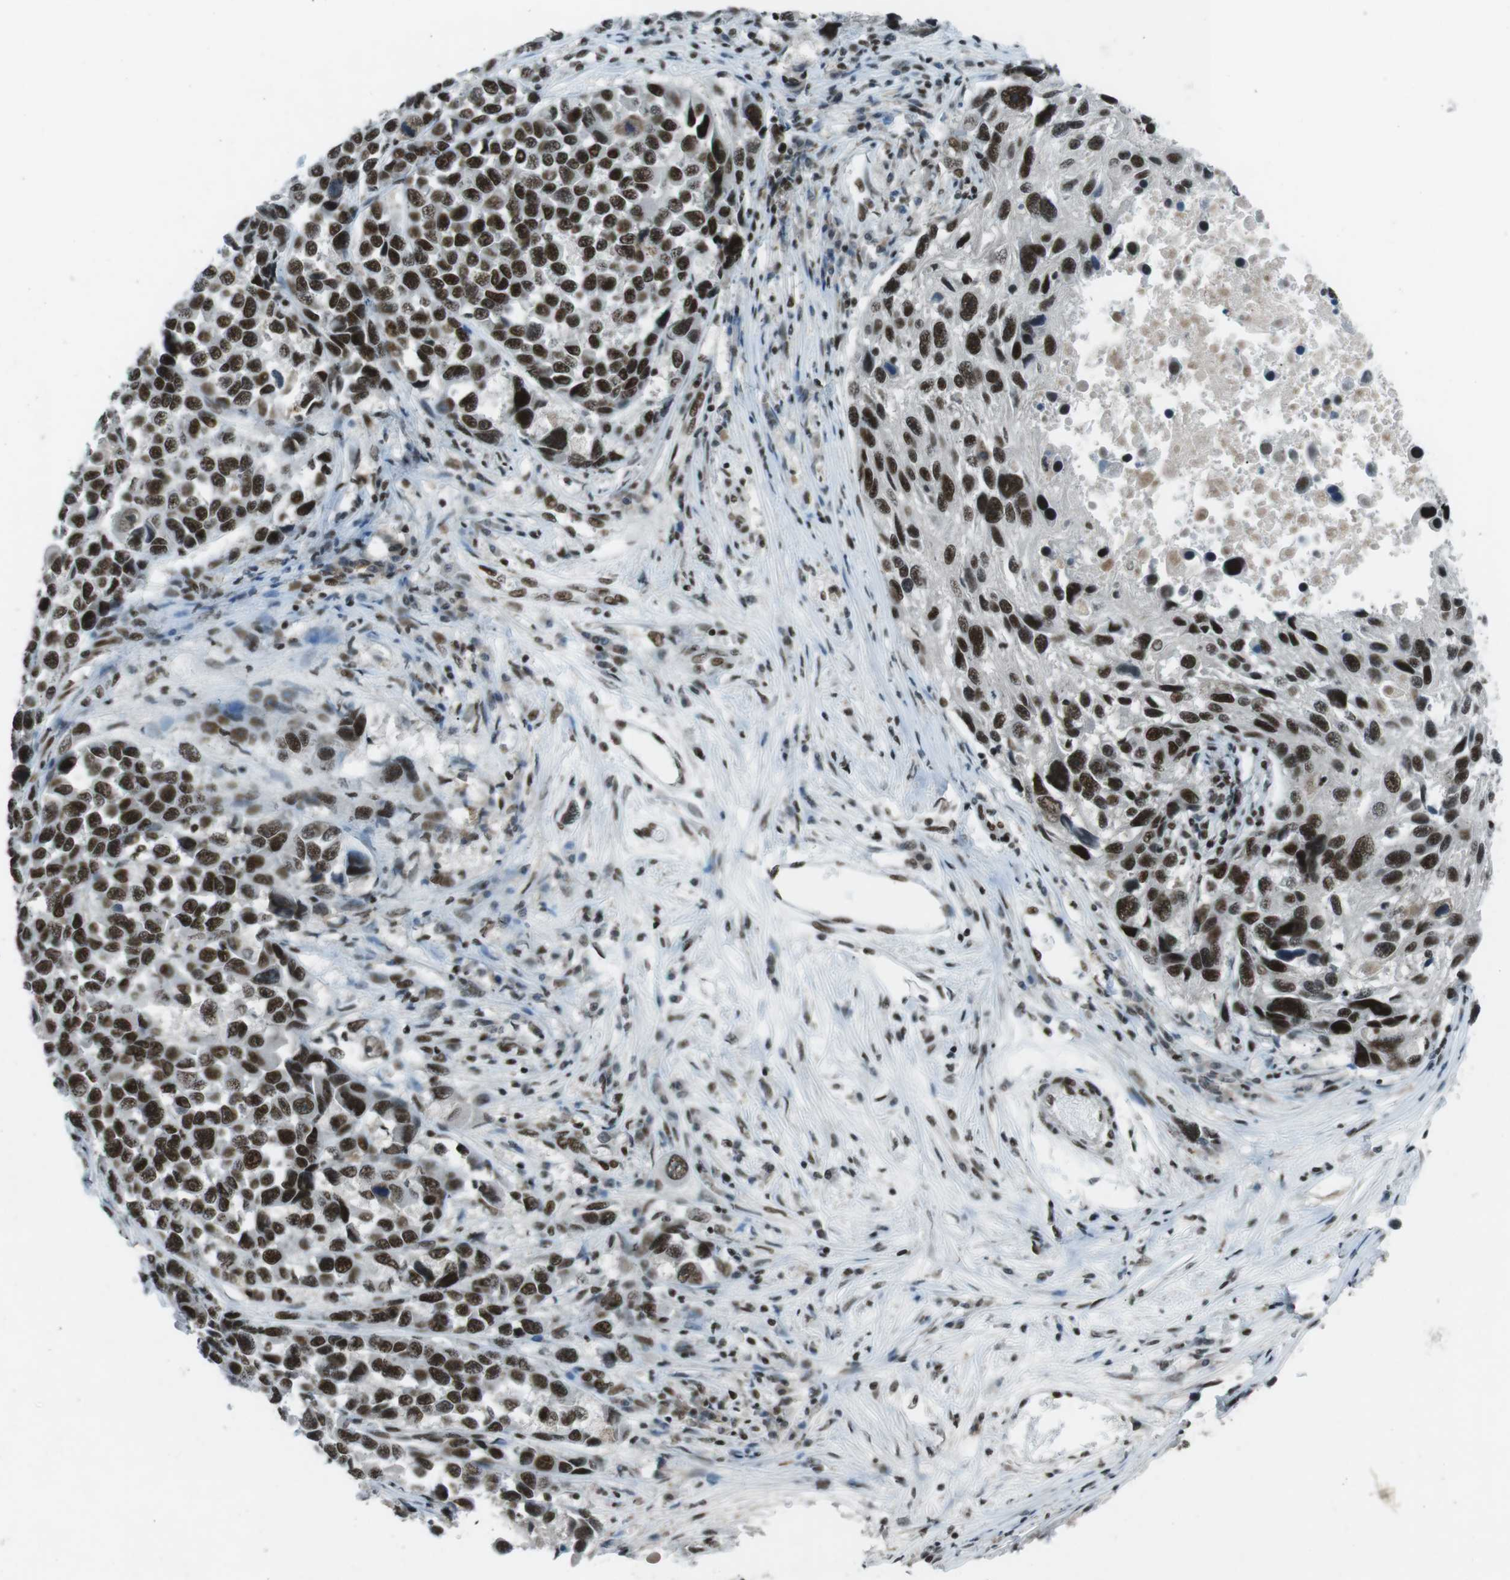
{"staining": {"intensity": "strong", "quantity": ">75%", "location": "nuclear"}, "tissue": "melanoma", "cell_type": "Tumor cells", "image_type": "cancer", "snomed": [{"axis": "morphology", "description": "Malignant melanoma, NOS"}, {"axis": "topography", "description": "Skin"}], "caption": "Malignant melanoma stained for a protein (brown) exhibits strong nuclear positive staining in approximately >75% of tumor cells.", "gene": "TAF1", "patient": {"sex": "male", "age": 53}}